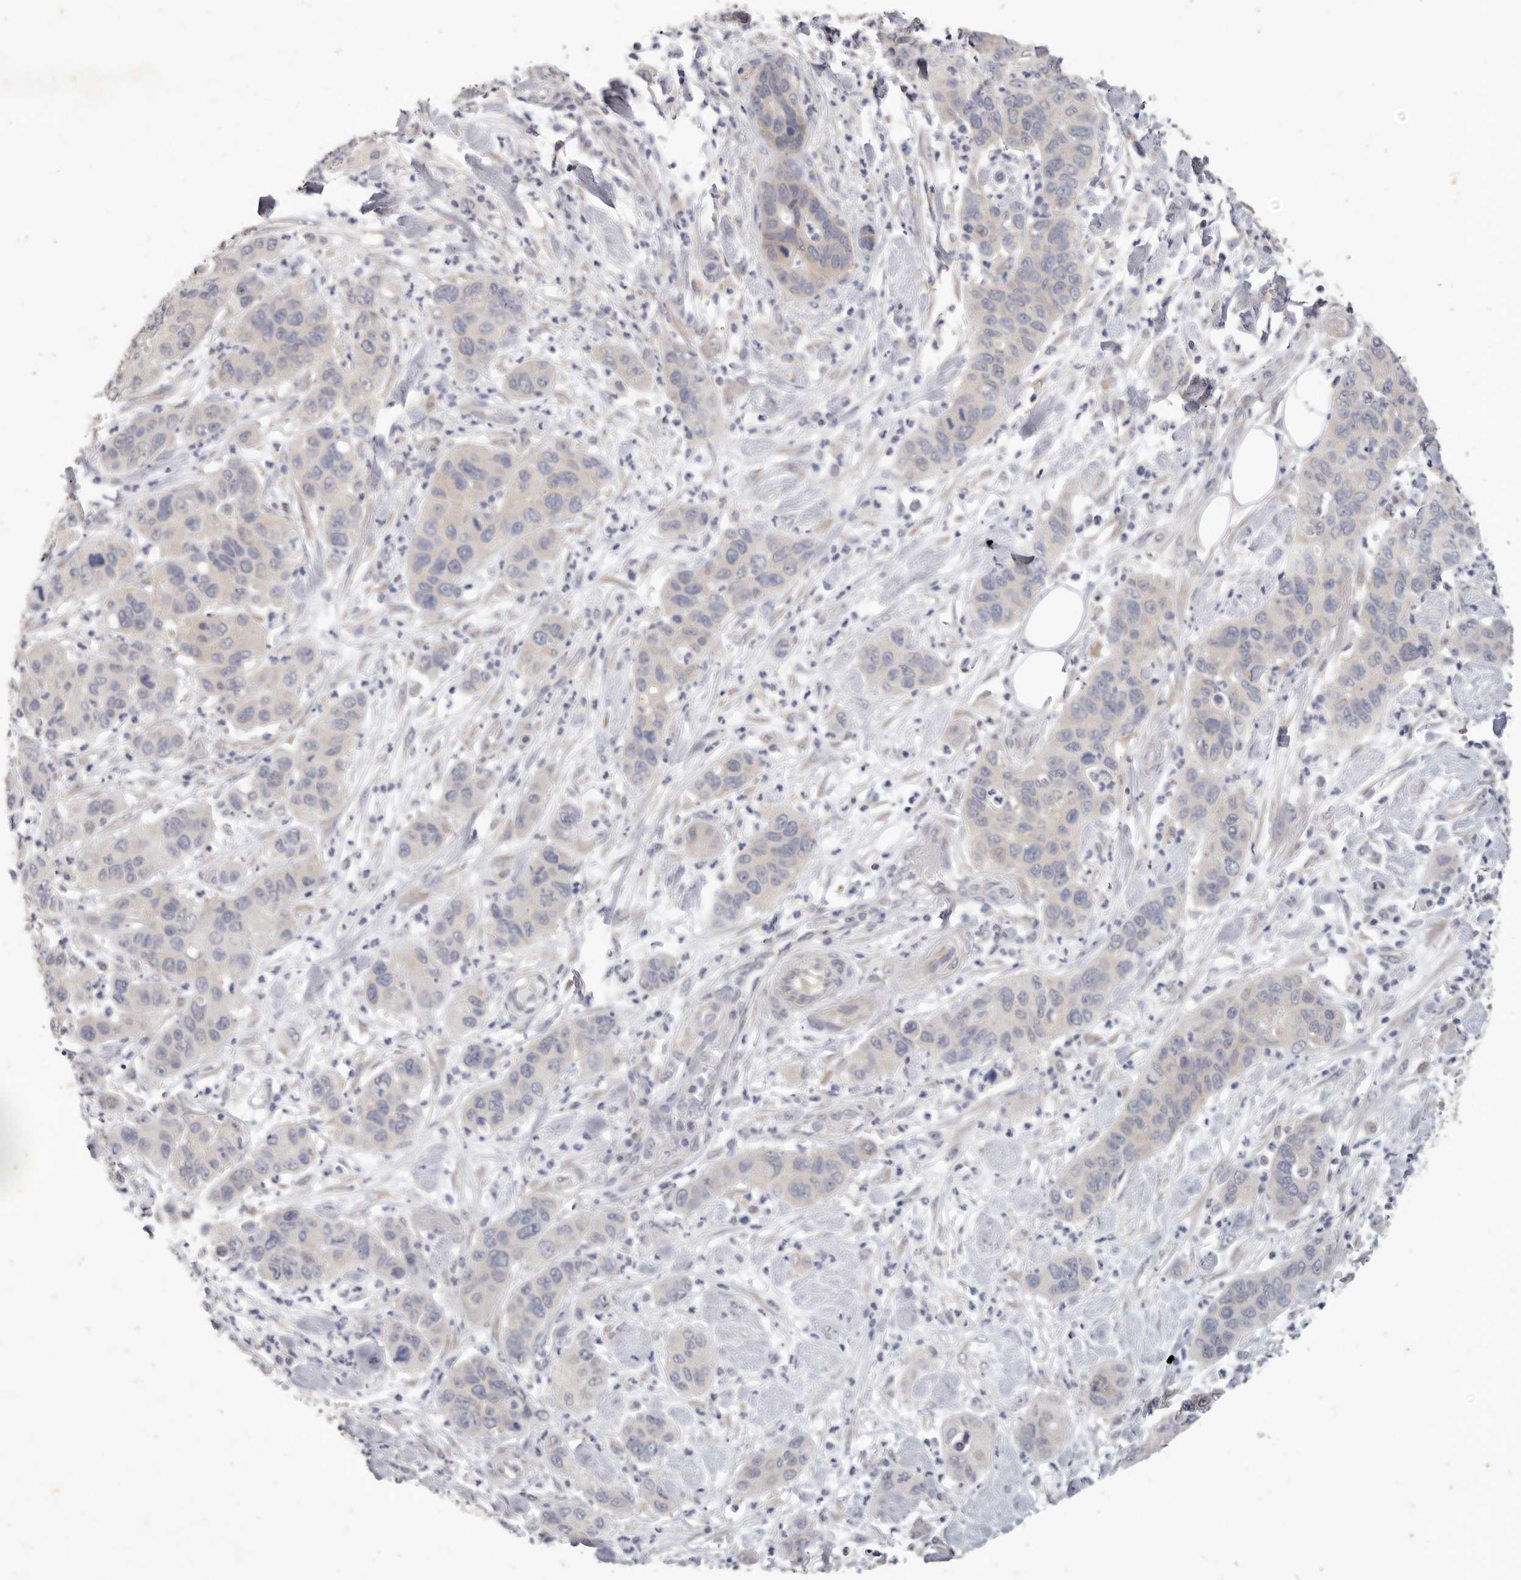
{"staining": {"intensity": "negative", "quantity": "none", "location": "none"}, "tissue": "pancreatic cancer", "cell_type": "Tumor cells", "image_type": "cancer", "snomed": [{"axis": "morphology", "description": "Adenocarcinoma, NOS"}, {"axis": "topography", "description": "Pancreas"}], "caption": "Tumor cells are negative for brown protein staining in pancreatic cancer. Nuclei are stained in blue.", "gene": "WDR77", "patient": {"sex": "female", "age": 71}}